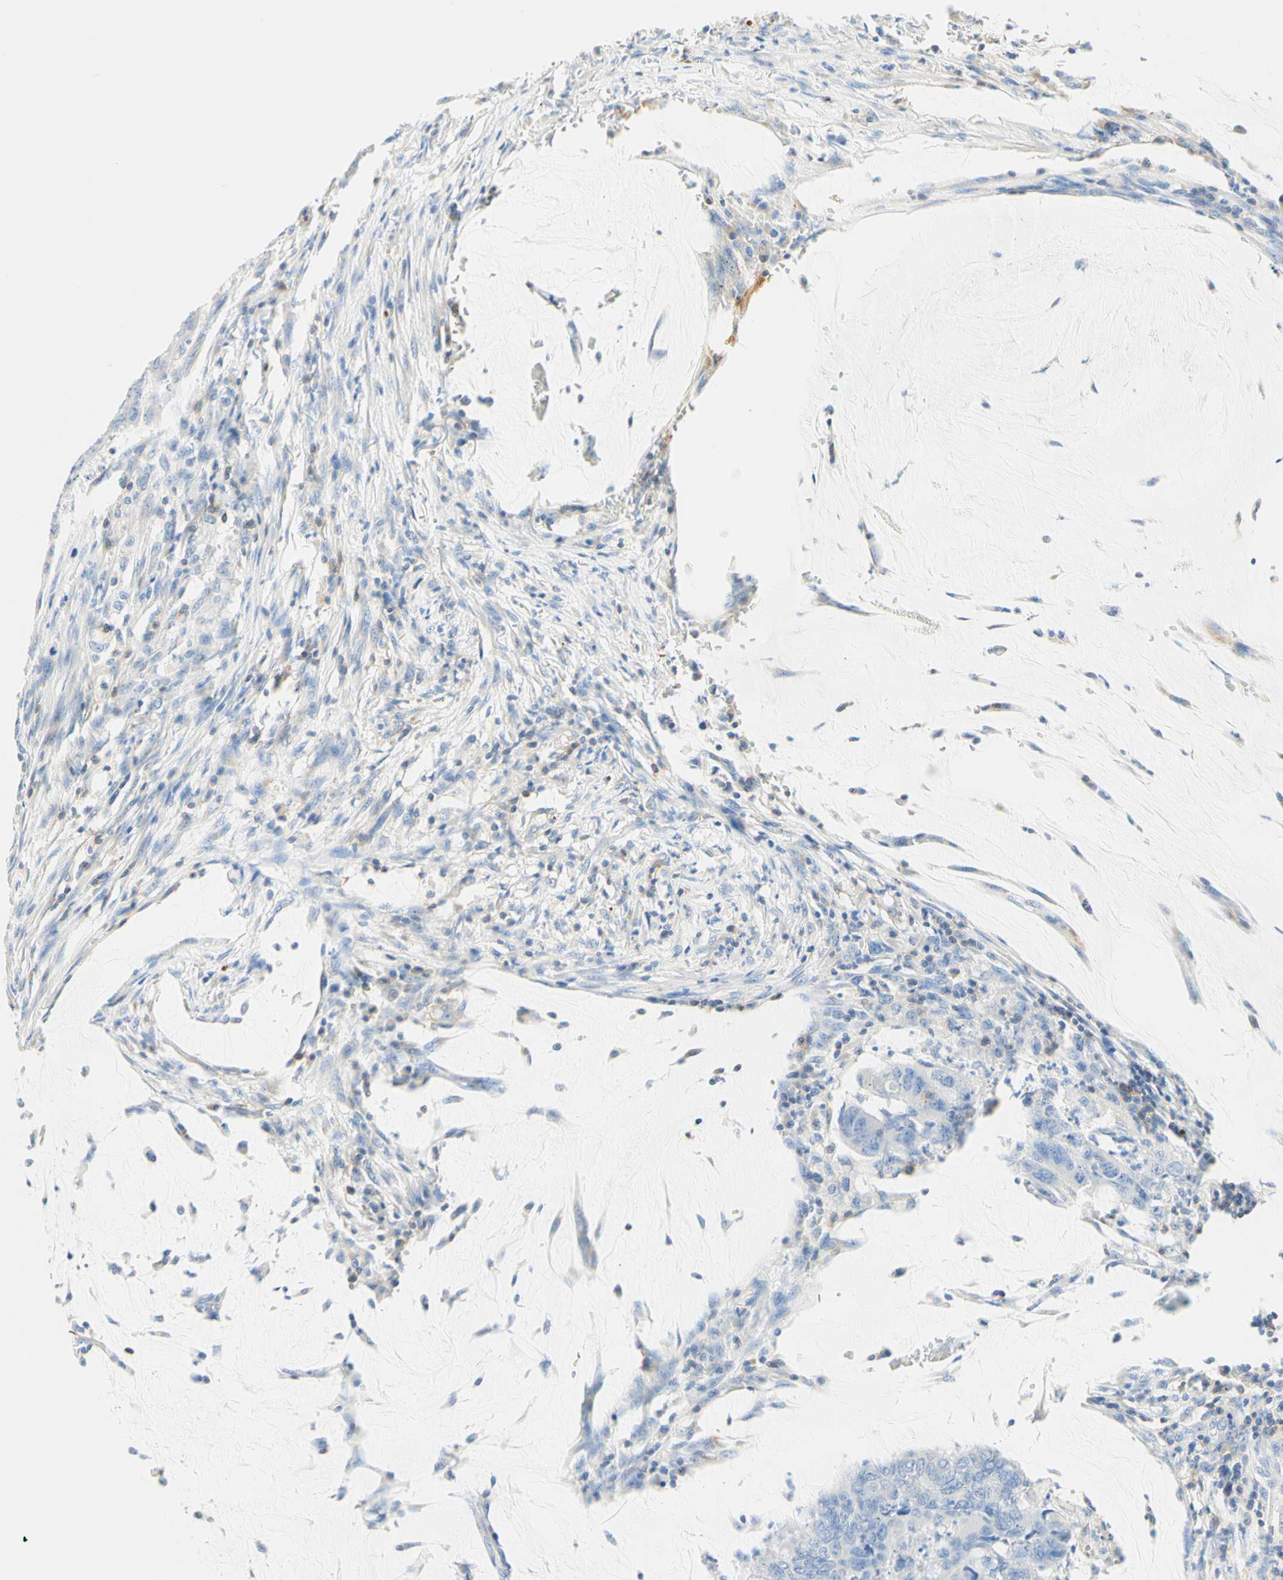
{"staining": {"intensity": "negative", "quantity": "none", "location": "none"}, "tissue": "colorectal cancer", "cell_type": "Tumor cells", "image_type": "cancer", "snomed": [{"axis": "morphology", "description": "Normal tissue, NOS"}, {"axis": "morphology", "description": "Adenocarcinoma, NOS"}, {"axis": "topography", "description": "Rectum"}, {"axis": "topography", "description": "Peripheral nerve tissue"}], "caption": "An image of human colorectal adenocarcinoma is negative for staining in tumor cells. (DAB immunohistochemistry, high magnification).", "gene": "LAT", "patient": {"sex": "male", "age": 92}}